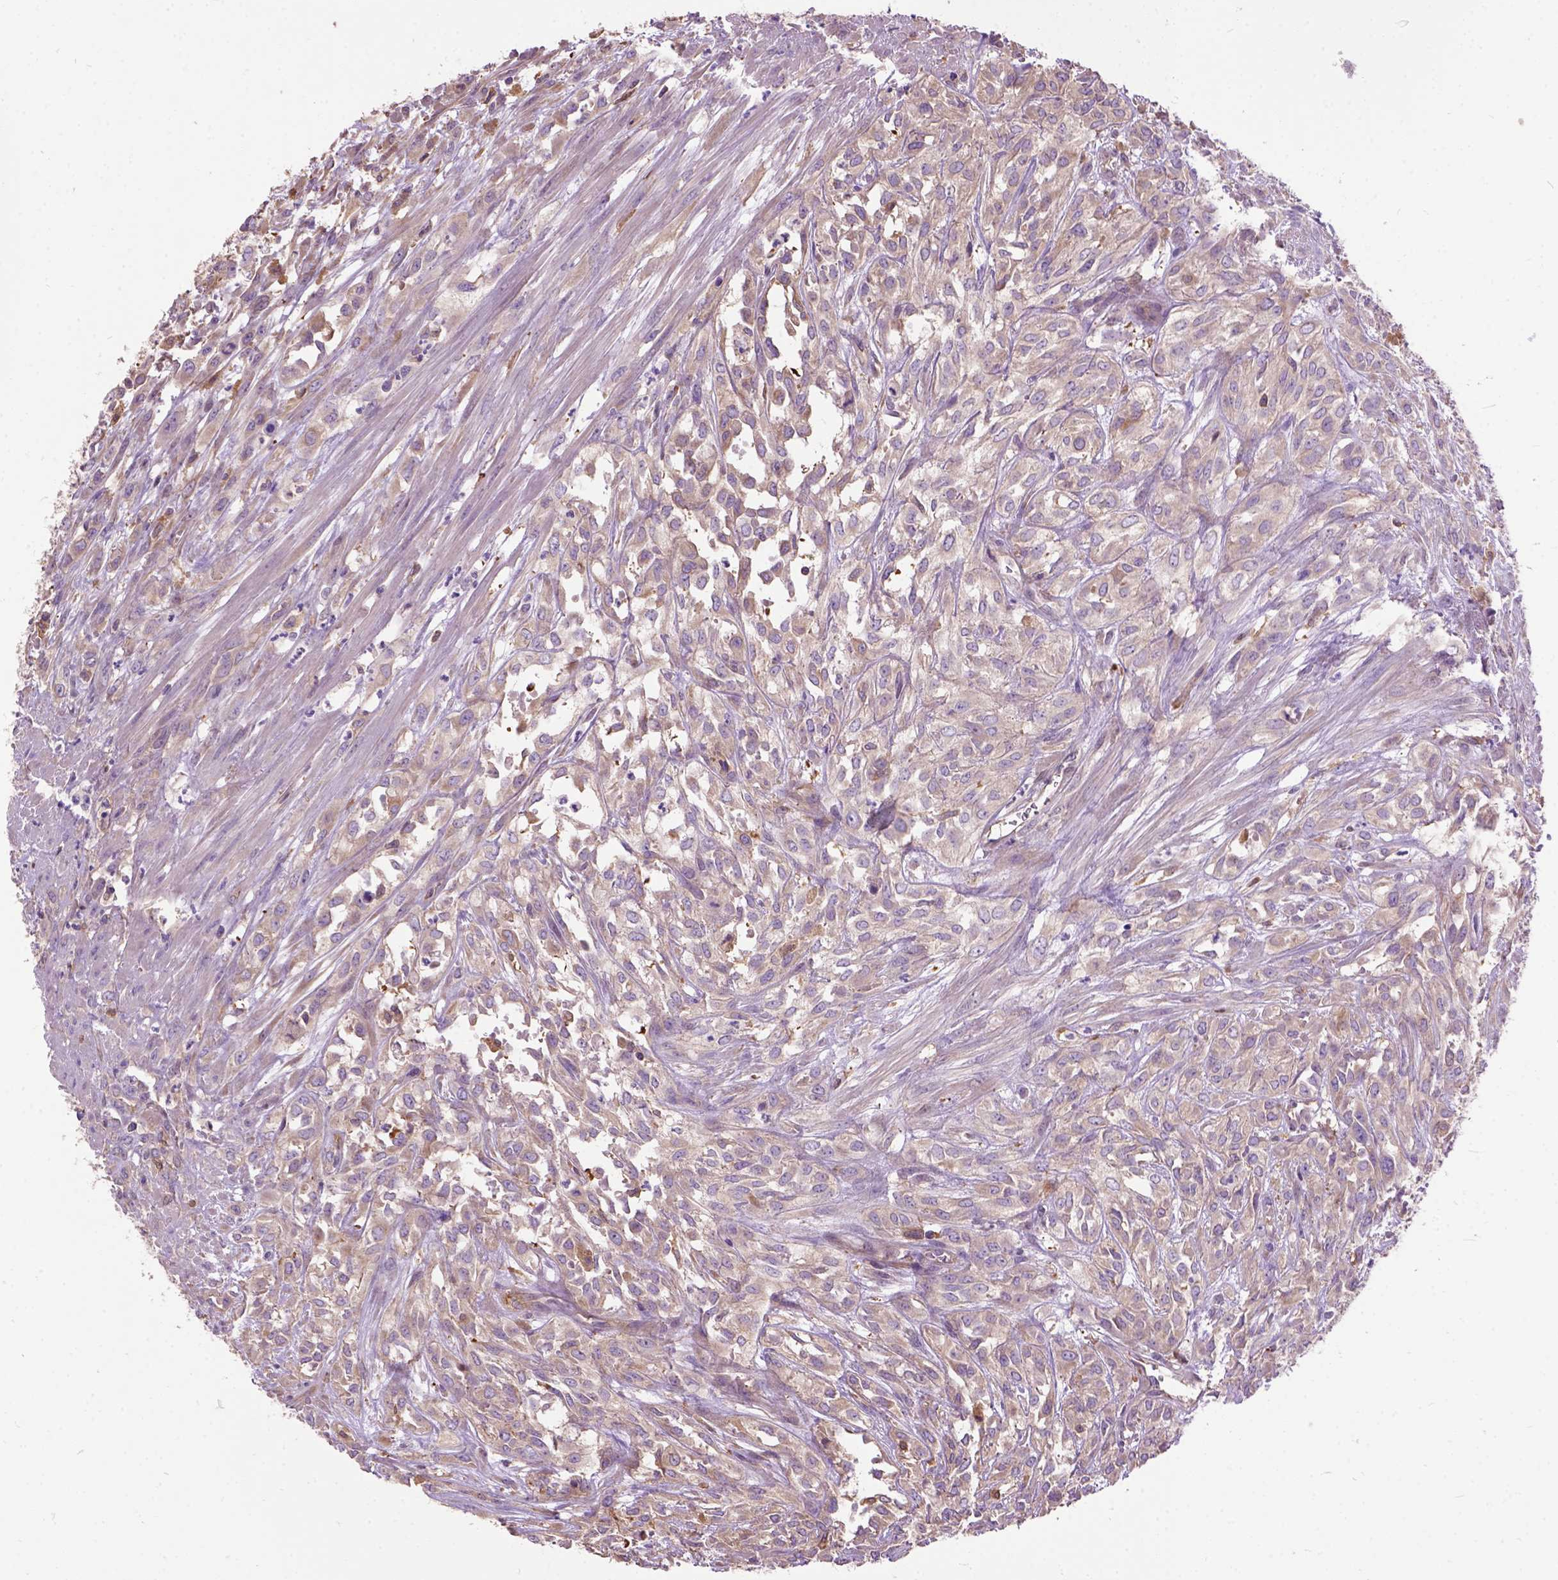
{"staining": {"intensity": "weak", "quantity": ">75%", "location": "cytoplasmic/membranous"}, "tissue": "urothelial cancer", "cell_type": "Tumor cells", "image_type": "cancer", "snomed": [{"axis": "morphology", "description": "Urothelial carcinoma, High grade"}, {"axis": "topography", "description": "Urinary bladder"}], "caption": "A high-resolution histopathology image shows immunohistochemistry staining of high-grade urothelial carcinoma, which demonstrates weak cytoplasmic/membranous positivity in approximately >75% of tumor cells. The staining was performed using DAB, with brown indicating positive protein expression. Nuclei are stained blue with hematoxylin.", "gene": "SEMA4F", "patient": {"sex": "male", "age": 67}}